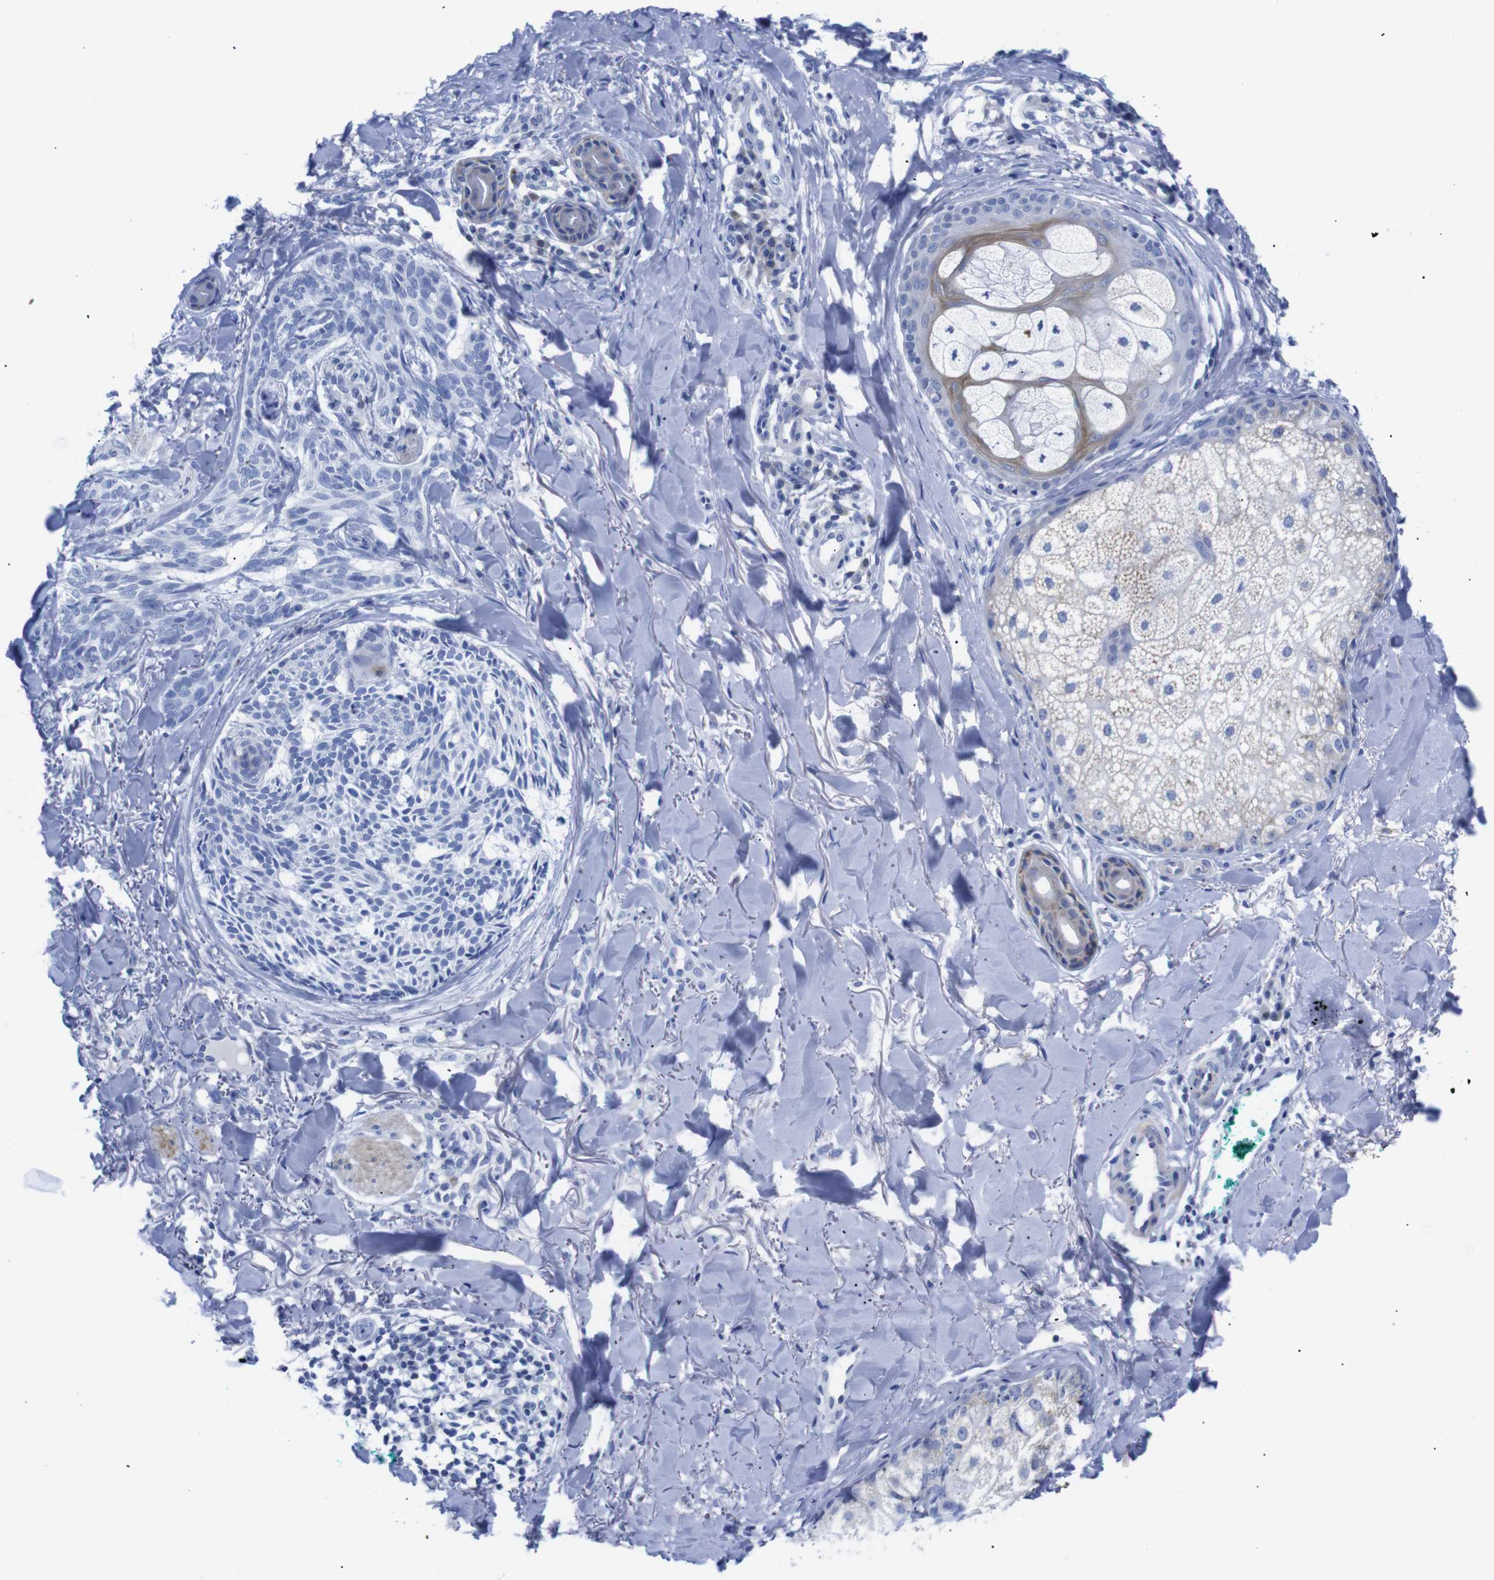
{"staining": {"intensity": "negative", "quantity": "none", "location": "none"}, "tissue": "skin cancer", "cell_type": "Tumor cells", "image_type": "cancer", "snomed": [{"axis": "morphology", "description": "Basal cell carcinoma"}, {"axis": "topography", "description": "Skin"}], "caption": "Protein analysis of skin cancer demonstrates no significant staining in tumor cells. (Stains: DAB (3,3'-diaminobenzidine) immunohistochemistry (IHC) with hematoxylin counter stain, Microscopy: brightfield microscopy at high magnification).", "gene": "LRRC55", "patient": {"sex": "male", "age": 43}}